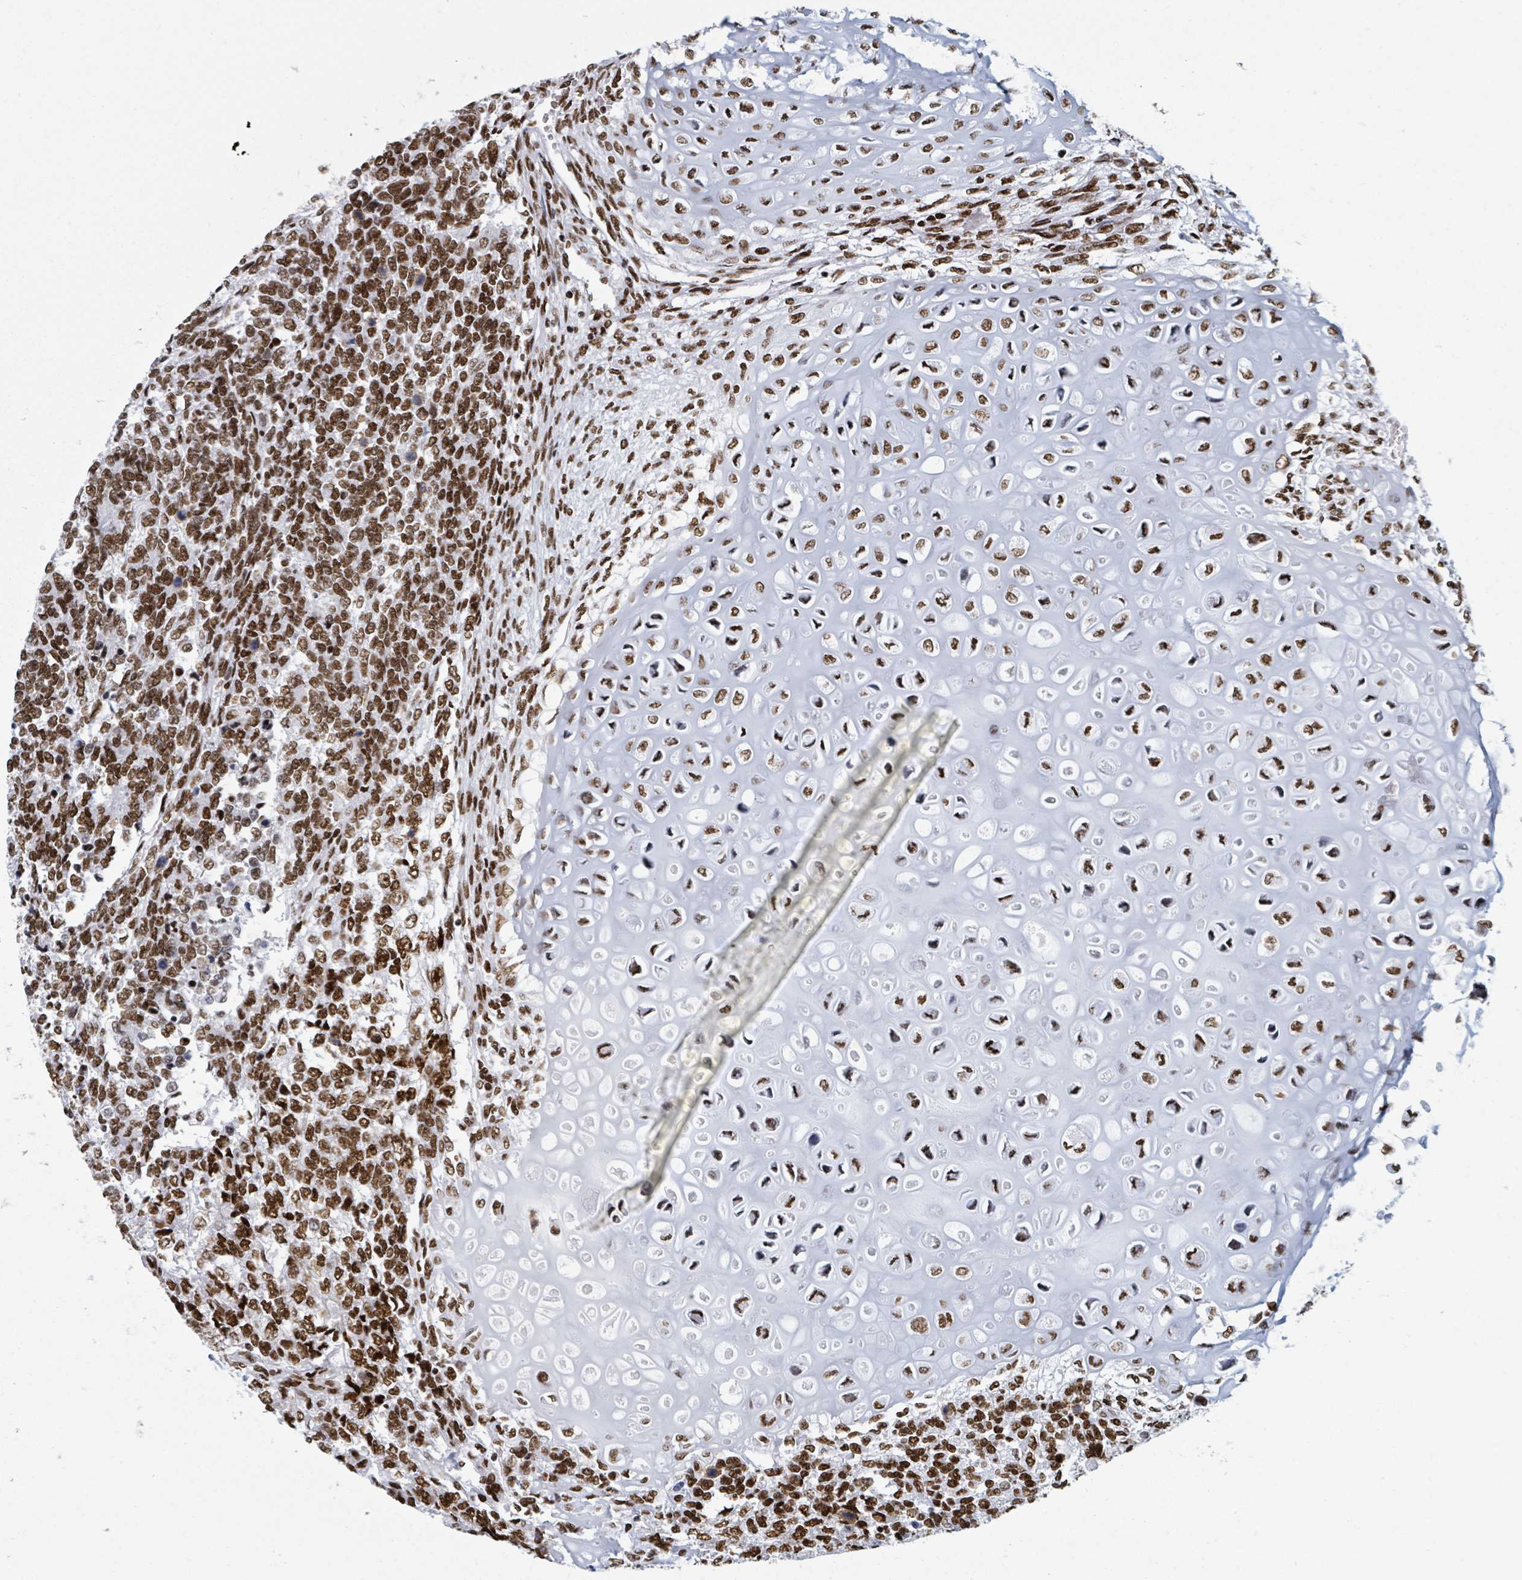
{"staining": {"intensity": "strong", "quantity": ">75%", "location": "nuclear"}, "tissue": "testis cancer", "cell_type": "Tumor cells", "image_type": "cancer", "snomed": [{"axis": "morphology", "description": "Carcinoma, Embryonal, NOS"}, {"axis": "topography", "description": "Testis"}], "caption": "Protein expression by immunohistochemistry shows strong nuclear expression in about >75% of tumor cells in testis cancer (embryonal carcinoma).", "gene": "DHX16", "patient": {"sex": "male", "age": 23}}